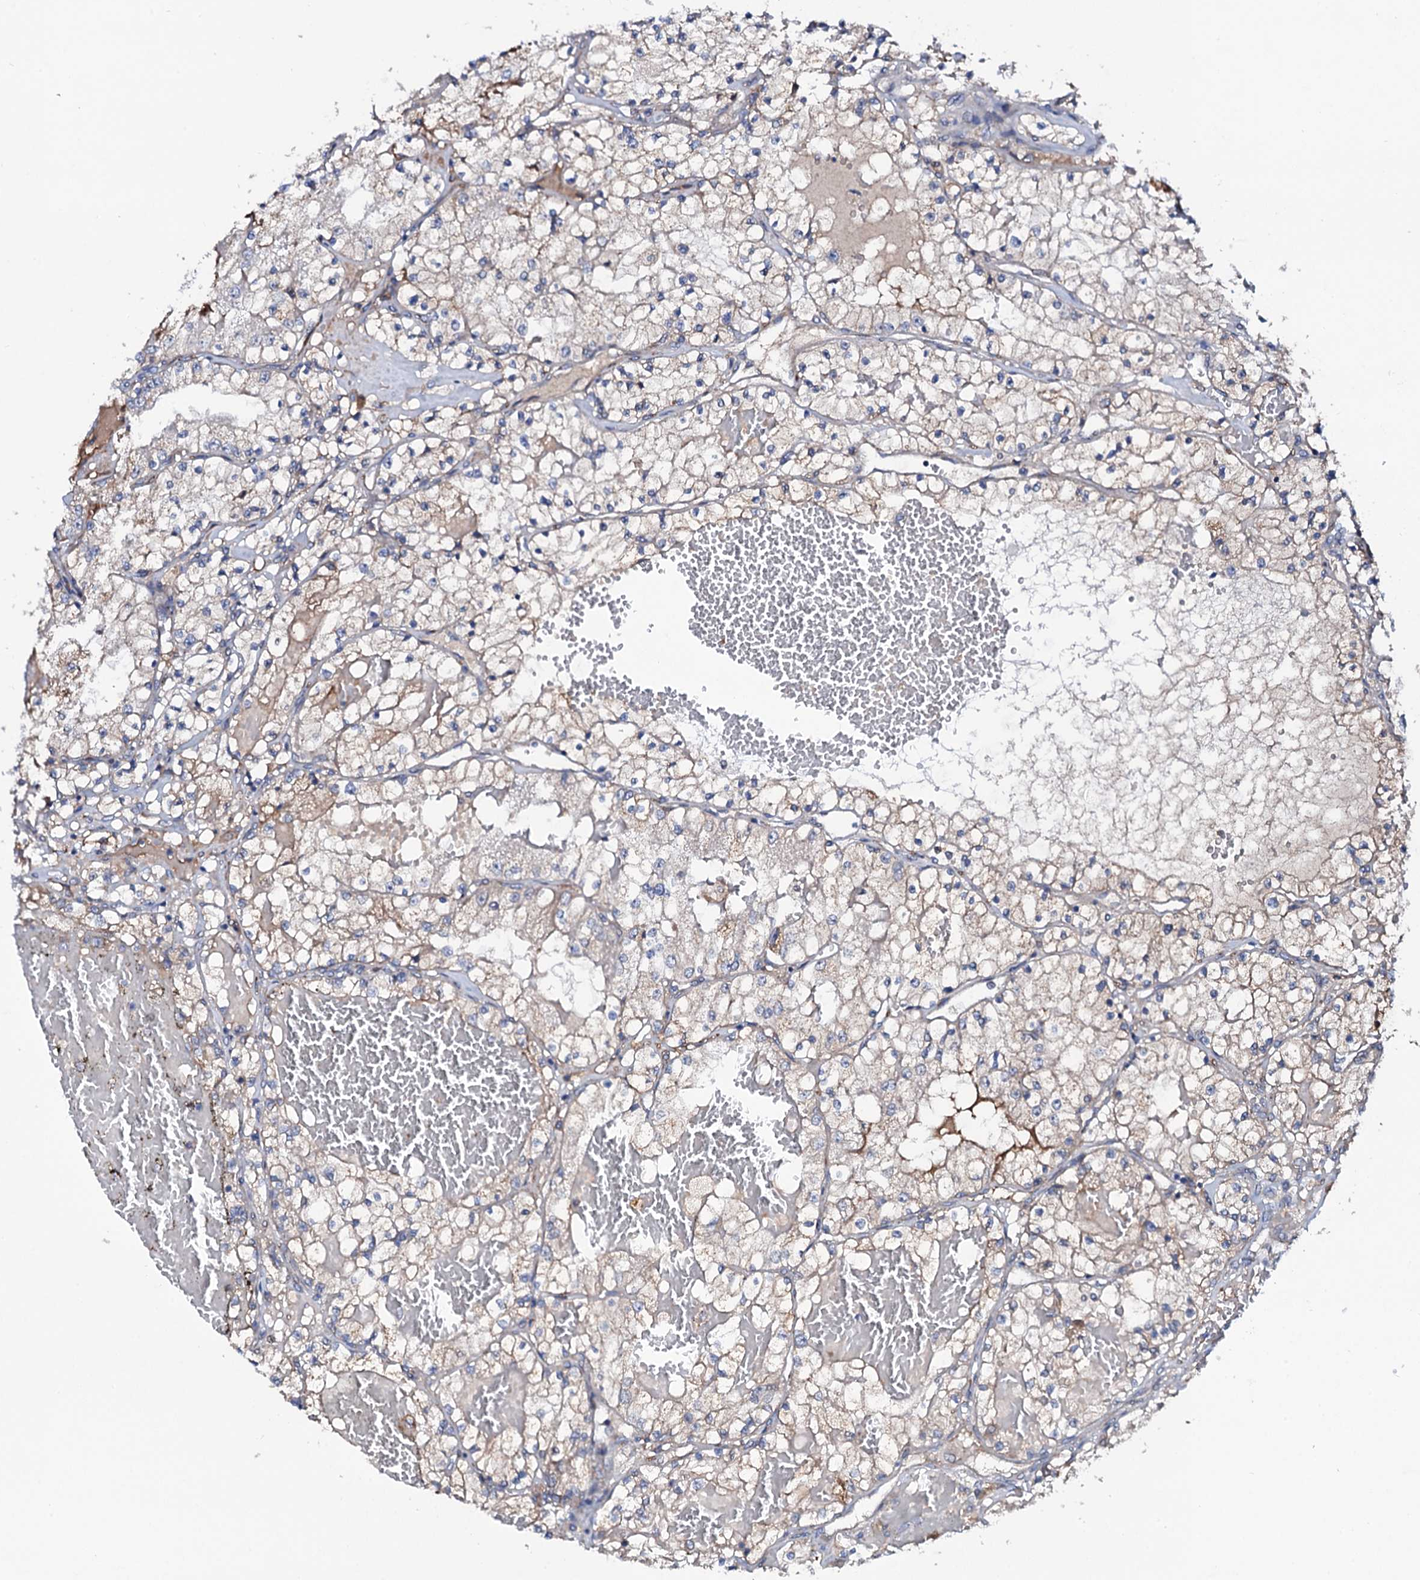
{"staining": {"intensity": "weak", "quantity": "<25%", "location": "cytoplasmic/membranous"}, "tissue": "renal cancer", "cell_type": "Tumor cells", "image_type": "cancer", "snomed": [{"axis": "morphology", "description": "Normal tissue, NOS"}, {"axis": "morphology", "description": "Adenocarcinoma, NOS"}, {"axis": "topography", "description": "Kidney"}], "caption": "This is an IHC histopathology image of renal cancer (adenocarcinoma). There is no expression in tumor cells.", "gene": "PPP1R3D", "patient": {"sex": "male", "age": 68}}